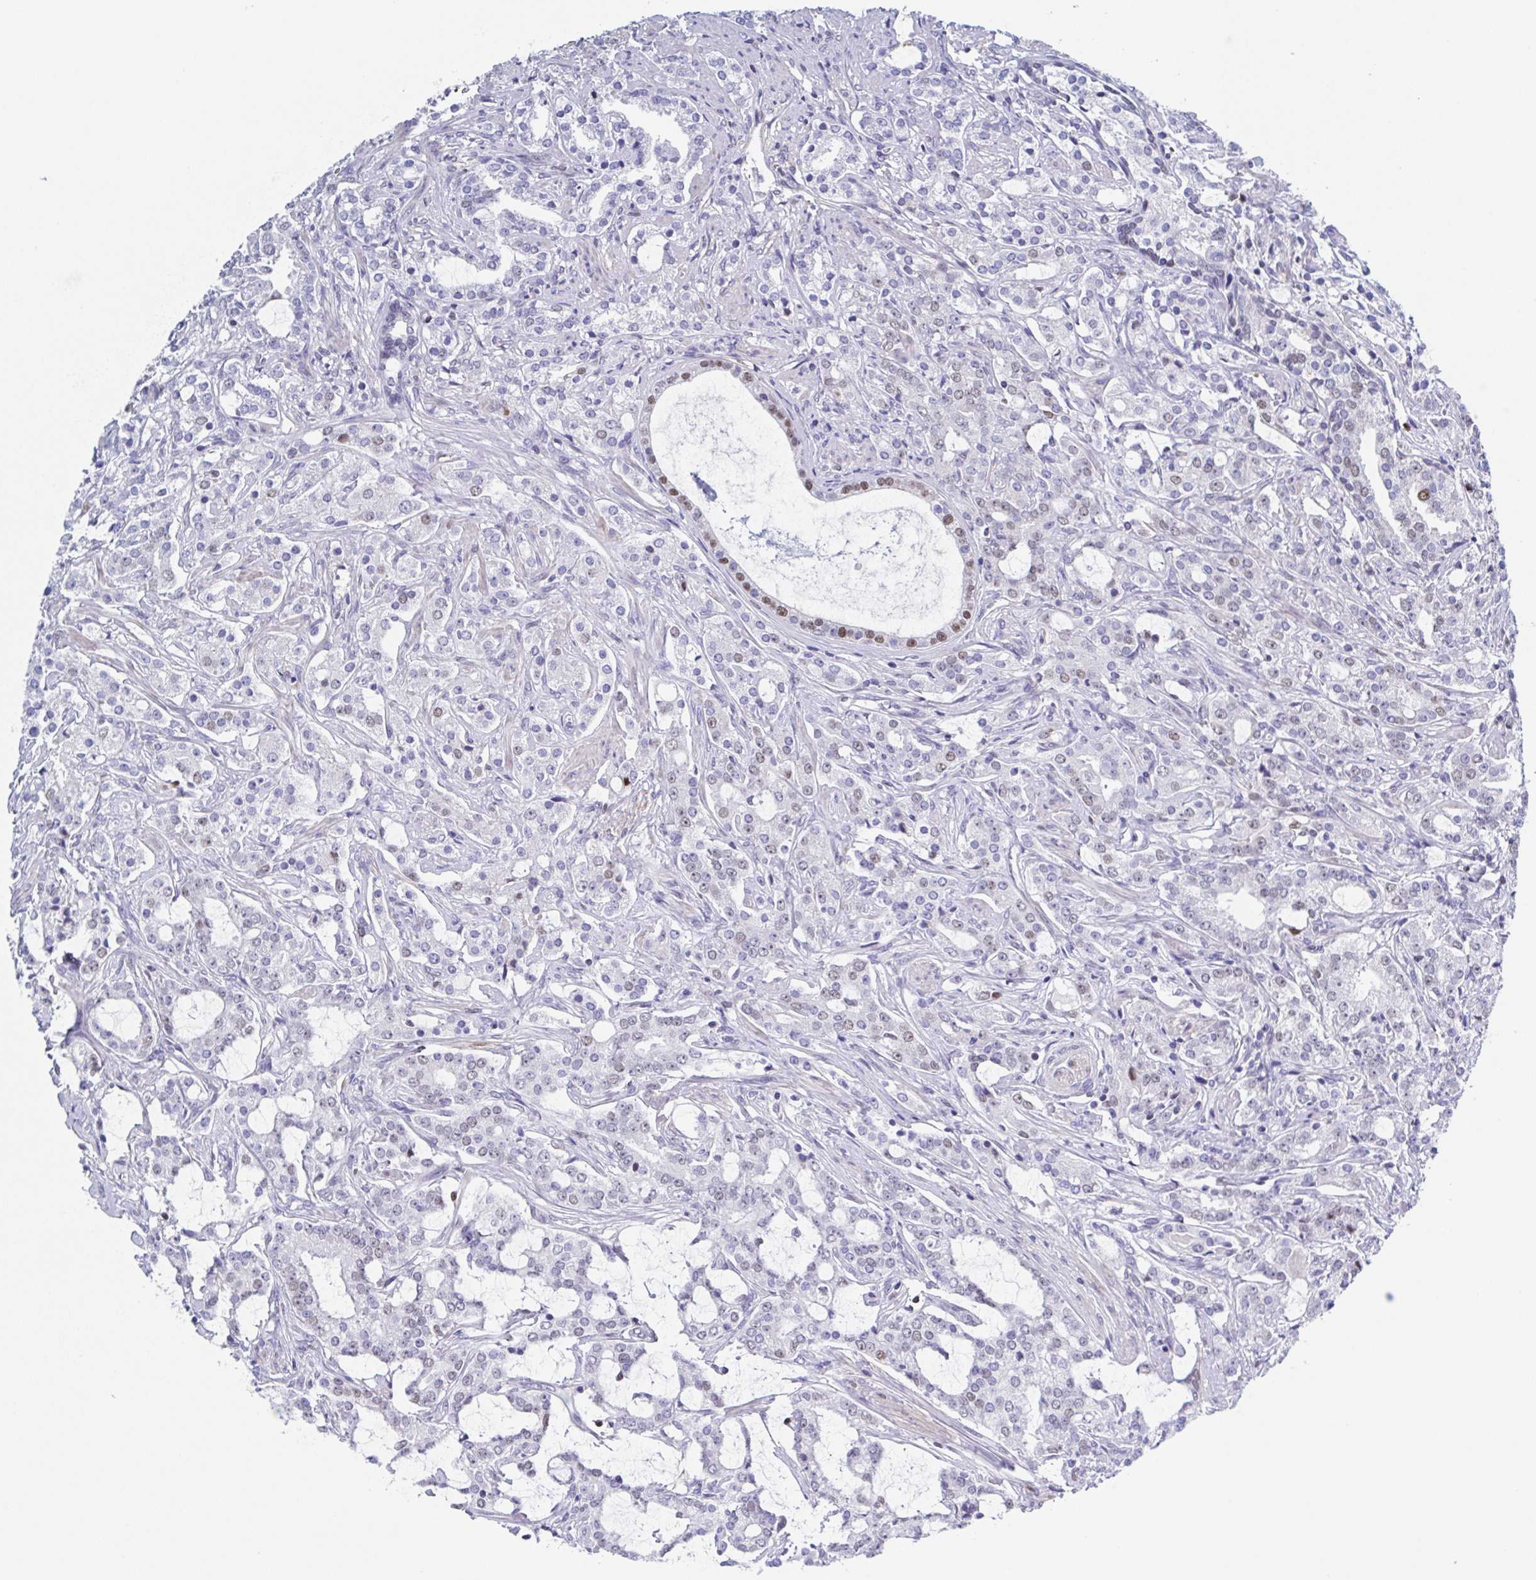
{"staining": {"intensity": "negative", "quantity": "none", "location": "none"}, "tissue": "prostate cancer", "cell_type": "Tumor cells", "image_type": "cancer", "snomed": [{"axis": "morphology", "description": "Adenocarcinoma, Medium grade"}, {"axis": "topography", "description": "Prostate"}], "caption": "The IHC micrograph has no significant staining in tumor cells of prostate cancer tissue.", "gene": "PBOV1", "patient": {"sex": "male", "age": 57}}